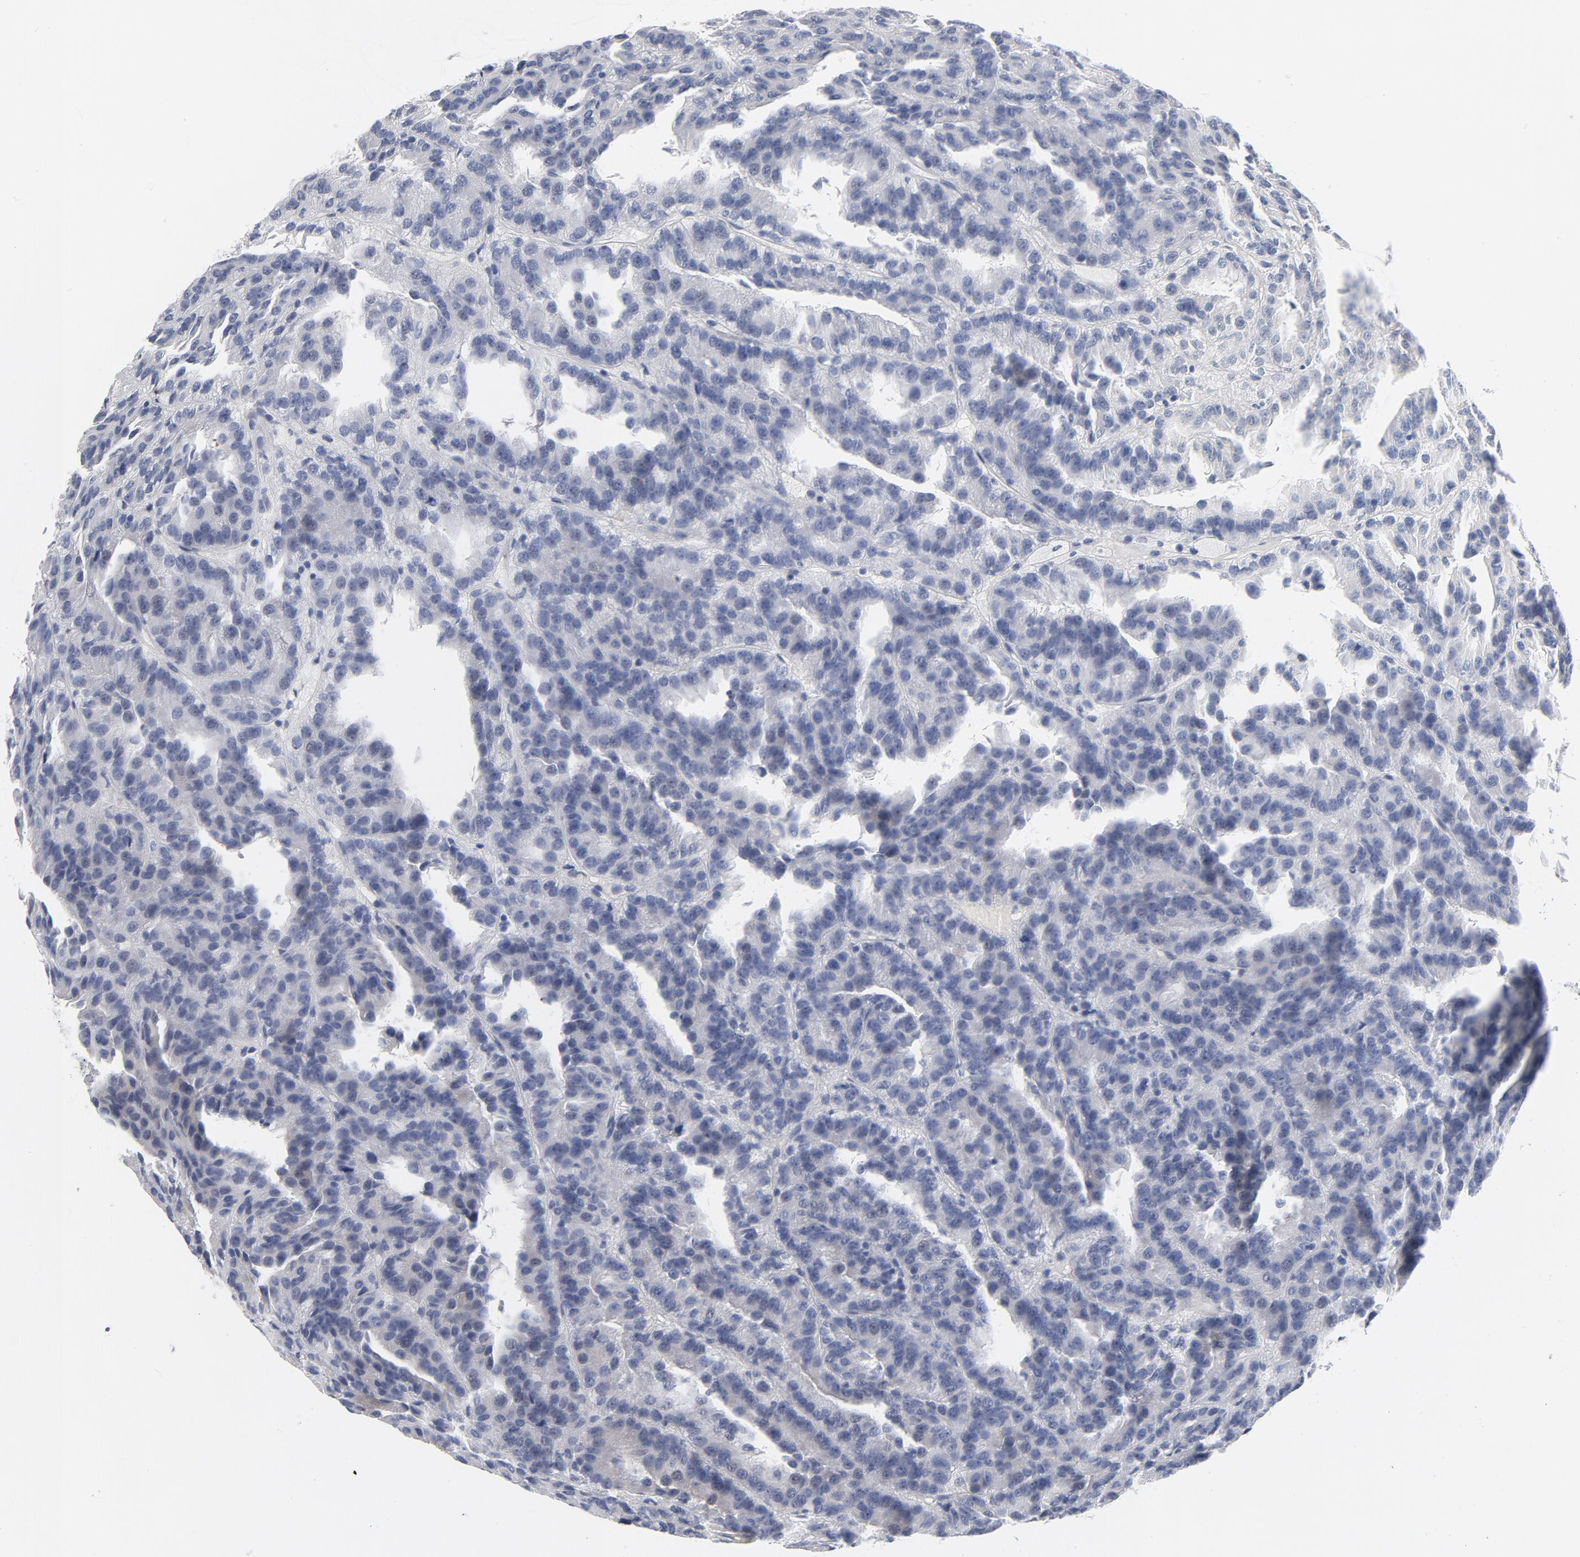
{"staining": {"intensity": "negative", "quantity": "none", "location": "none"}, "tissue": "renal cancer", "cell_type": "Tumor cells", "image_type": "cancer", "snomed": [{"axis": "morphology", "description": "Adenocarcinoma, NOS"}, {"axis": "topography", "description": "Kidney"}], "caption": "The immunohistochemistry micrograph has no significant positivity in tumor cells of renal cancer tissue.", "gene": "KCNK13", "patient": {"sex": "male", "age": 46}}